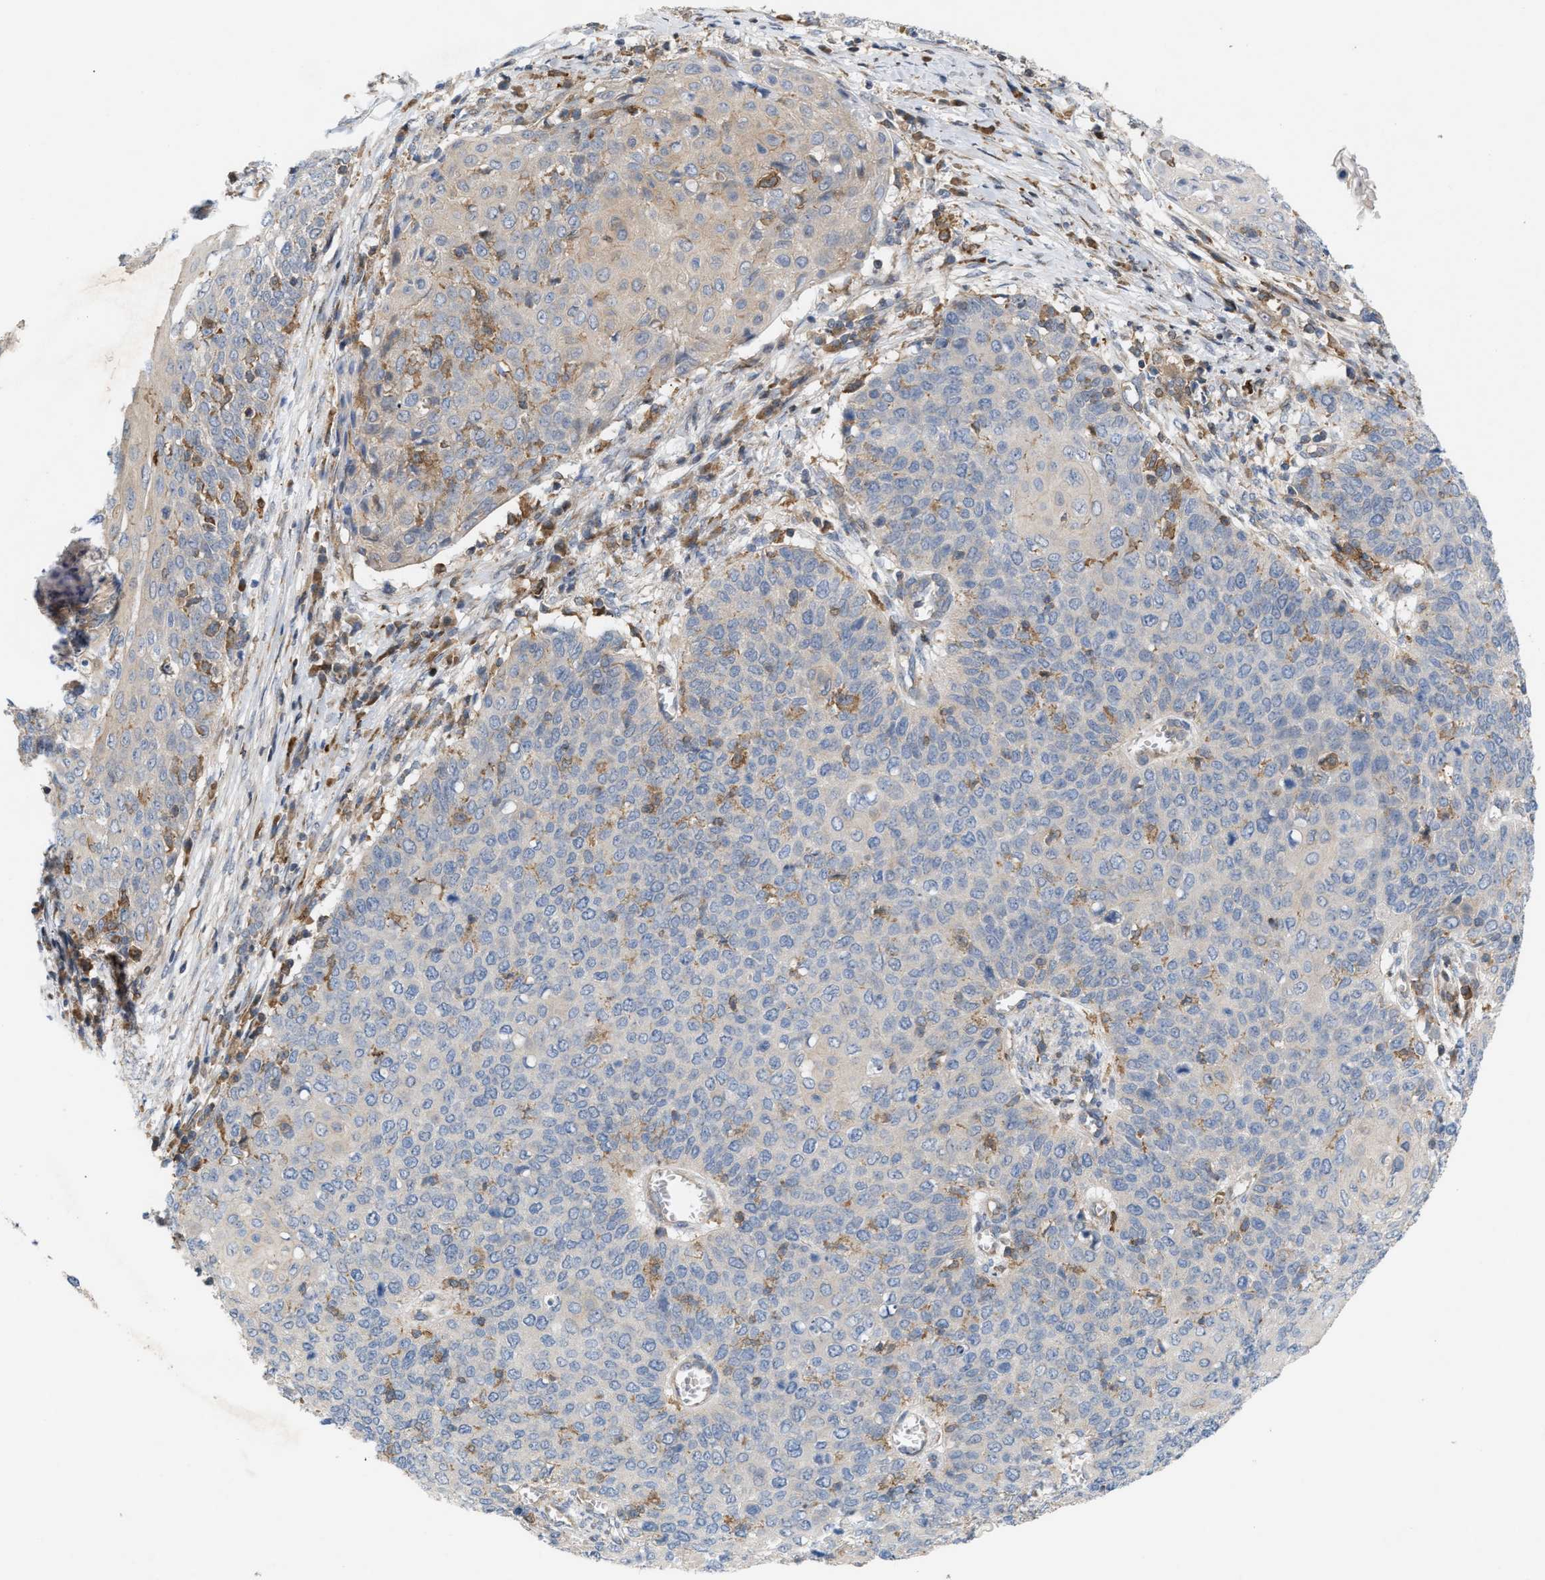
{"staining": {"intensity": "weak", "quantity": "25%-75%", "location": "cytoplasmic/membranous"}, "tissue": "cervical cancer", "cell_type": "Tumor cells", "image_type": "cancer", "snomed": [{"axis": "morphology", "description": "Squamous cell carcinoma, NOS"}, {"axis": "topography", "description": "Cervix"}], "caption": "Immunohistochemical staining of cervical squamous cell carcinoma displays low levels of weak cytoplasmic/membranous positivity in about 25%-75% of tumor cells.", "gene": "DBNL", "patient": {"sex": "female", "age": 39}}